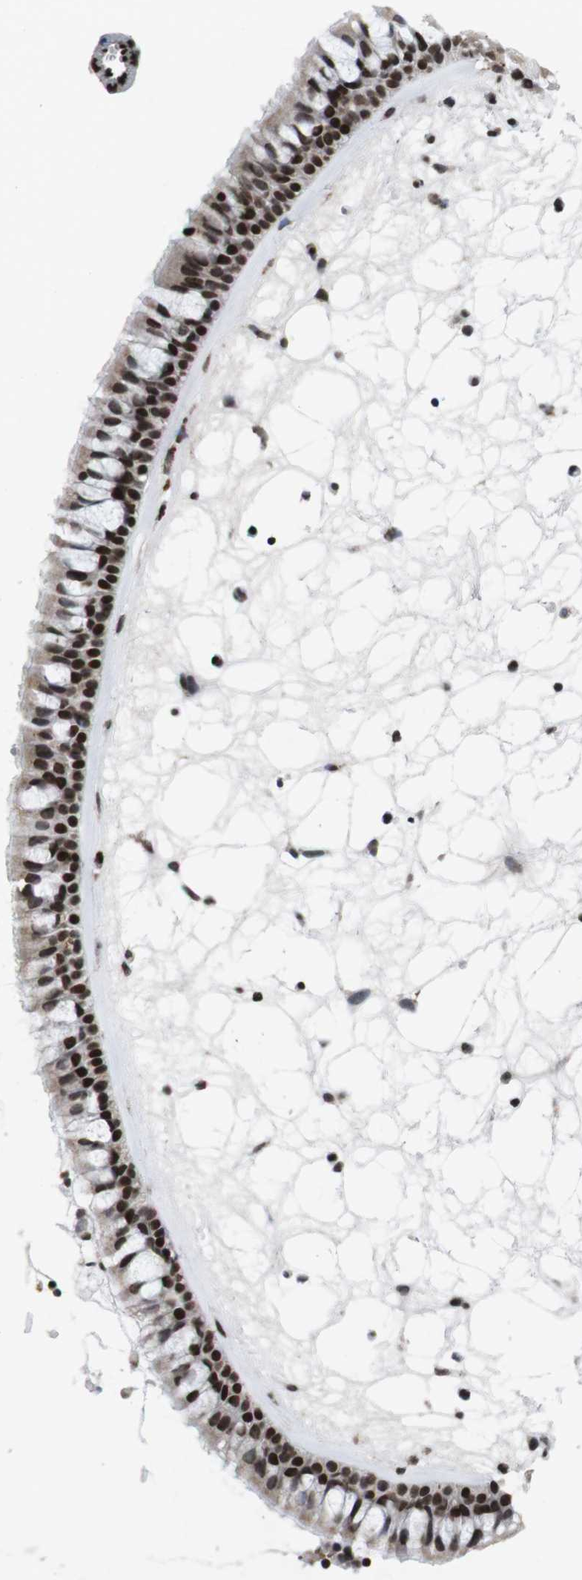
{"staining": {"intensity": "strong", "quantity": ">75%", "location": "nuclear"}, "tissue": "nasopharynx", "cell_type": "Respiratory epithelial cells", "image_type": "normal", "snomed": [{"axis": "morphology", "description": "Normal tissue, NOS"}, {"axis": "morphology", "description": "Inflammation, NOS"}, {"axis": "topography", "description": "Nasopharynx"}], "caption": "Unremarkable nasopharynx was stained to show a protein in brown. There is high levels of strong nuclear staining in about >75% of respiratory epithelial cells.", "gene": "MAGEH1", "patient": {"sex": "male", "age": 48}}